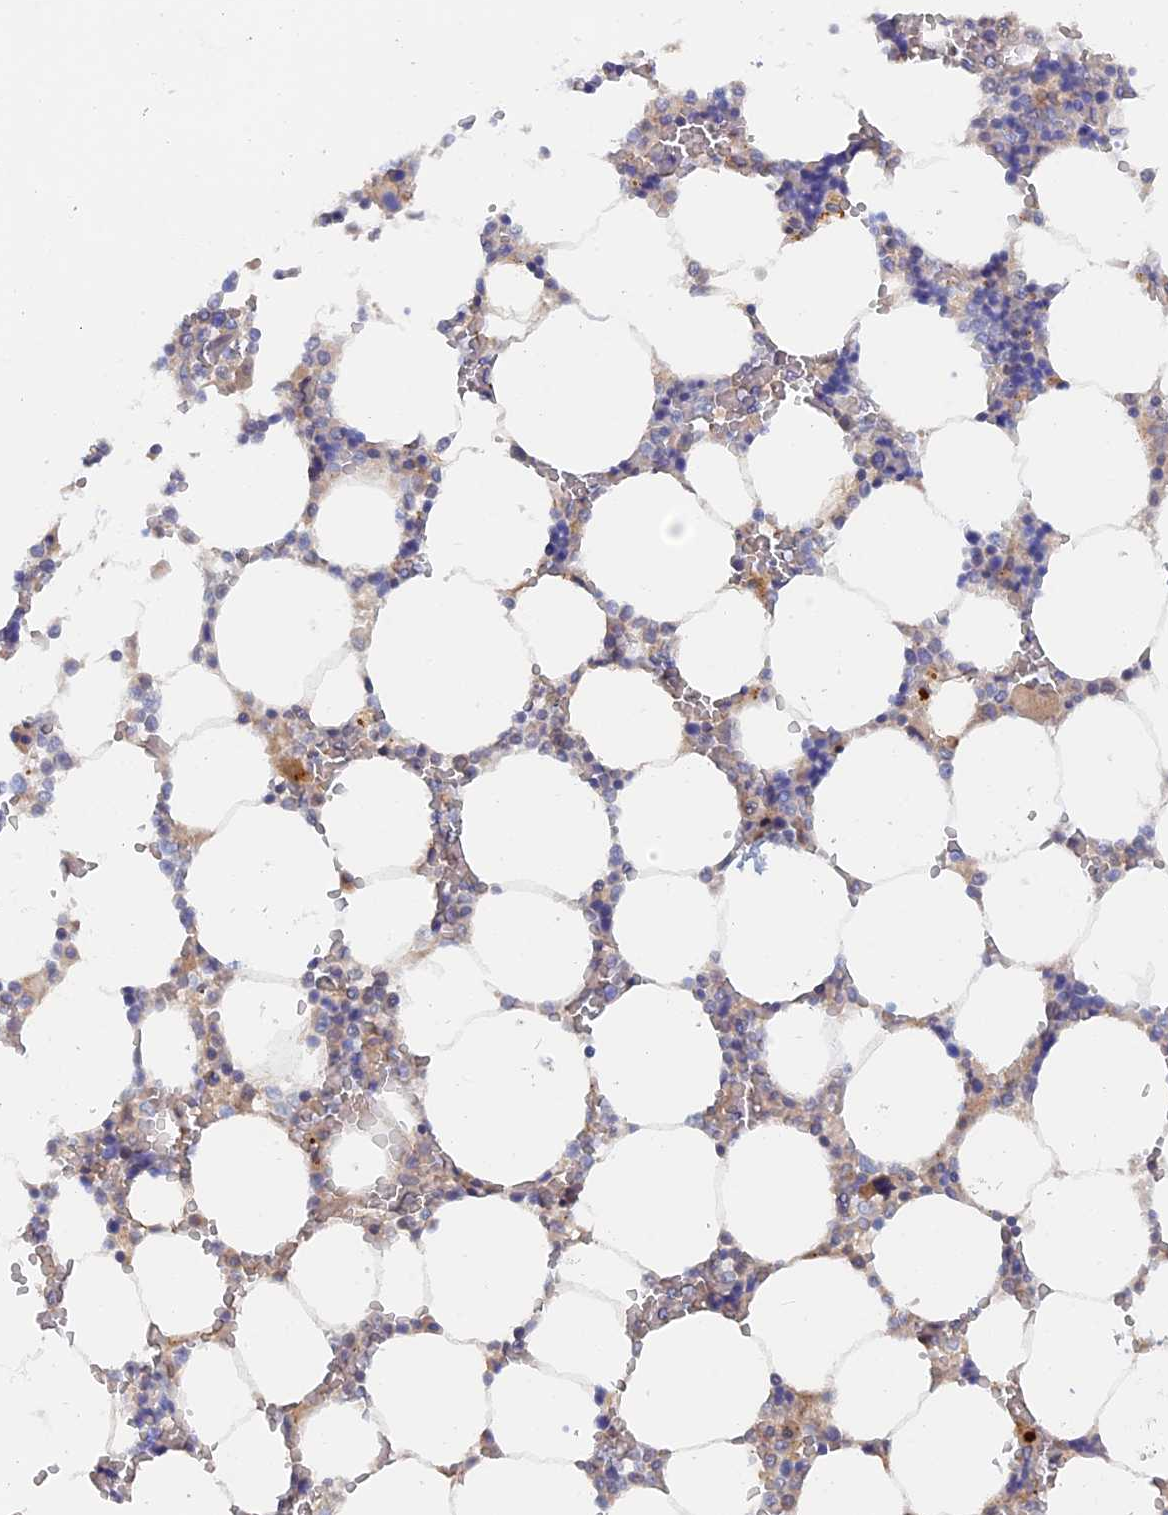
{"staining": {"intensity": "moderate", "quantity": "<25%", "location": "cytoplasmic/membranous"}, "tissue": "bone marrow", "cell_type": "Hematopoietic cells", "image_type": "normal", "snomed": [{"axis": "morphology", "description": "Normal tissue, NOS"}, {"axis": "topography", "description": "Bone marrow"}], "caption": "IHC histopathology image of benign bone marrow stained for a protein (brown), which displays low levels of moderate cytoplasmic/membranous staining in approximately <25% of hematopoietic cells.", "gene": "ELOVL6", "patient": {"sex": "male", "age": 64}}